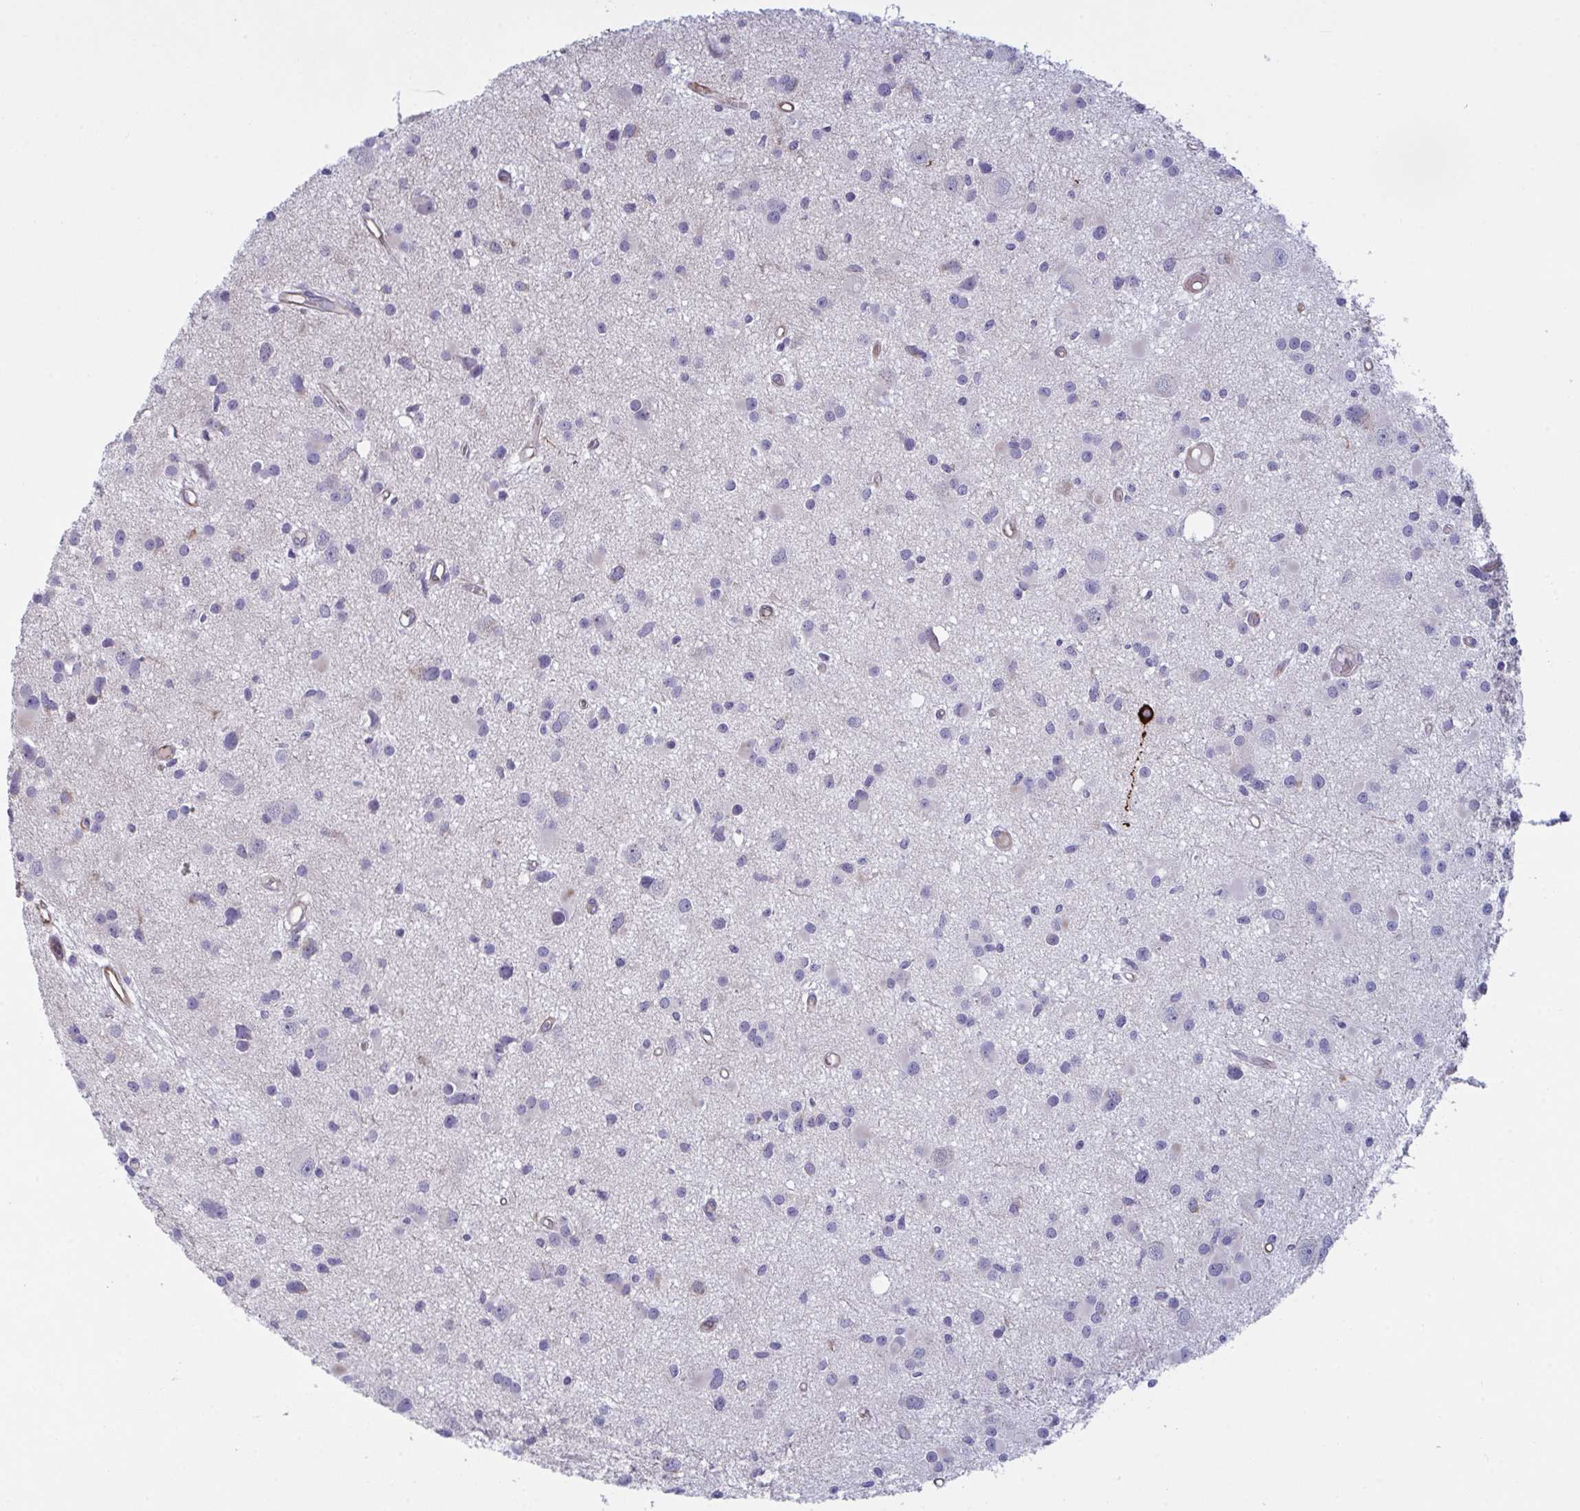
{"staining": {"intensity": "weak", "quantity": "<25%", "location": "cytoplasmic/membranous"}, "tissue": "glioma", "cell_type": "Tumor cells", "image_type": "cancer", "snomed": [{"axis": "morphology", "description": "Glioma, malignant, High grade"}, {"axis": "topography", "description": "Brain"}], "caption": "Tumor cells are negative for brown protein staining in malignant glioma (high-grade).", "gene": "DCBLD1", "patient": {"sex": "male", "age": 54}}